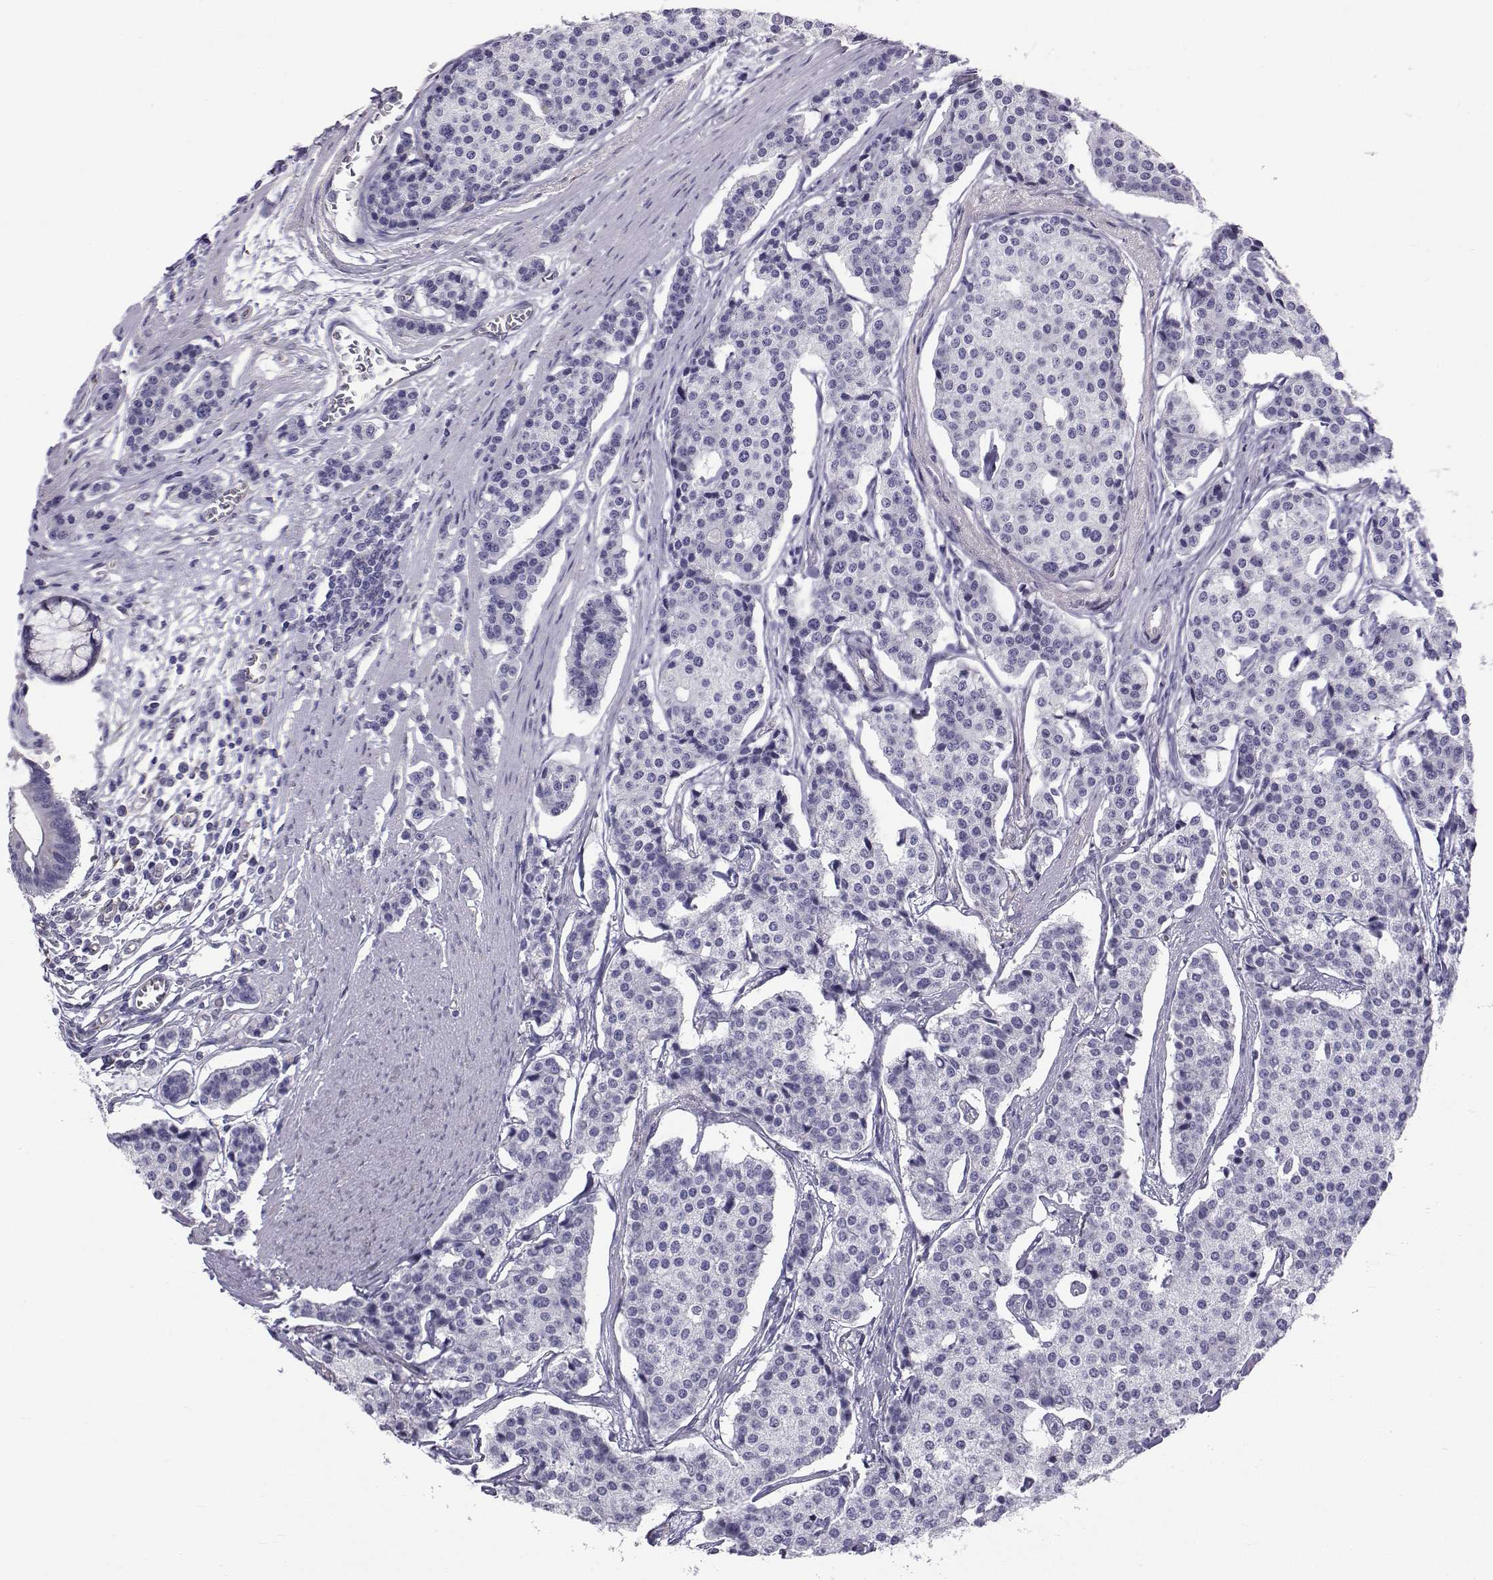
{"staining": {"intensity": "negative", "quantity": "none", "location": "none"}, "tissue": "carcinoid", "cell_type": "Tumor cells", "image_type": "cancer", "snomed": [{"axis": "morphology", "description": "Carcinoid, malignant, NOS"}, {"axis": "topography", "description": "Small intestine"}], "caption": "DAB immunohistochemical staining of human malignant carcinoid demonstrates no significant positivity in tumor cells.", "gene": "RNASE12", "patient": {"sex": "female", "age": 65}}